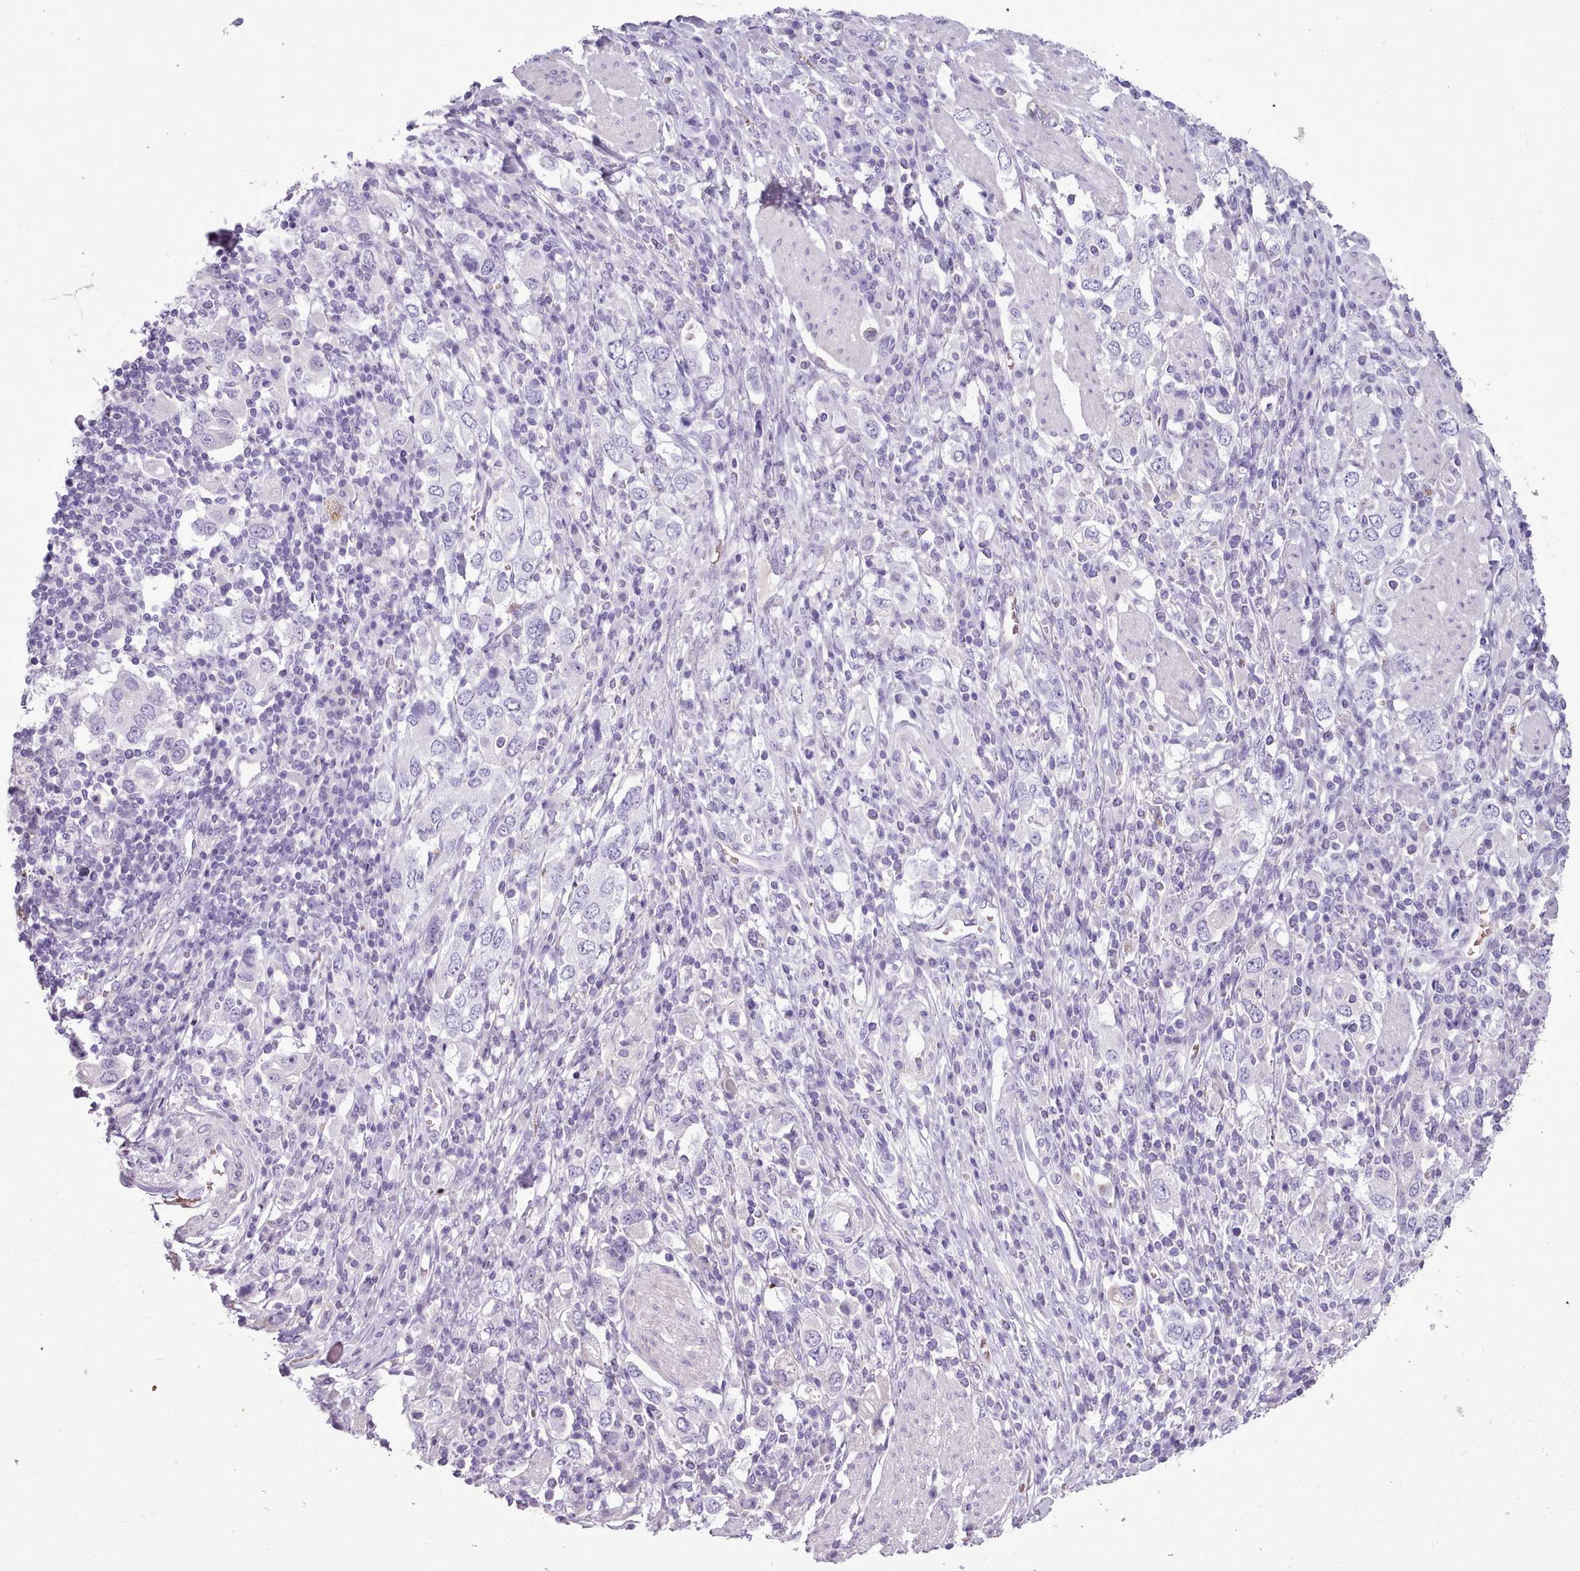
{"staining": {"intensity": "negative", "quantity": "none", "location": "none"}, "tissue": "stomach cancer", "cell_type": "Tumor cells", "image_type": "cancer", "snomed": [{"axis": "morphology", "description": "Adenocarcinoma, NOS"}, {"axis": "topography", "description": "Stomach, upper"}, {"axis": "topography", "description": "Stomach"}], "caption": "This is a histopathology image of IHC staining of stomach cancer (adenocarcinoma), which shows no positivity in tumor cells.", "gene": "AK4", "patient": {"sex": "male", "age": 62}}